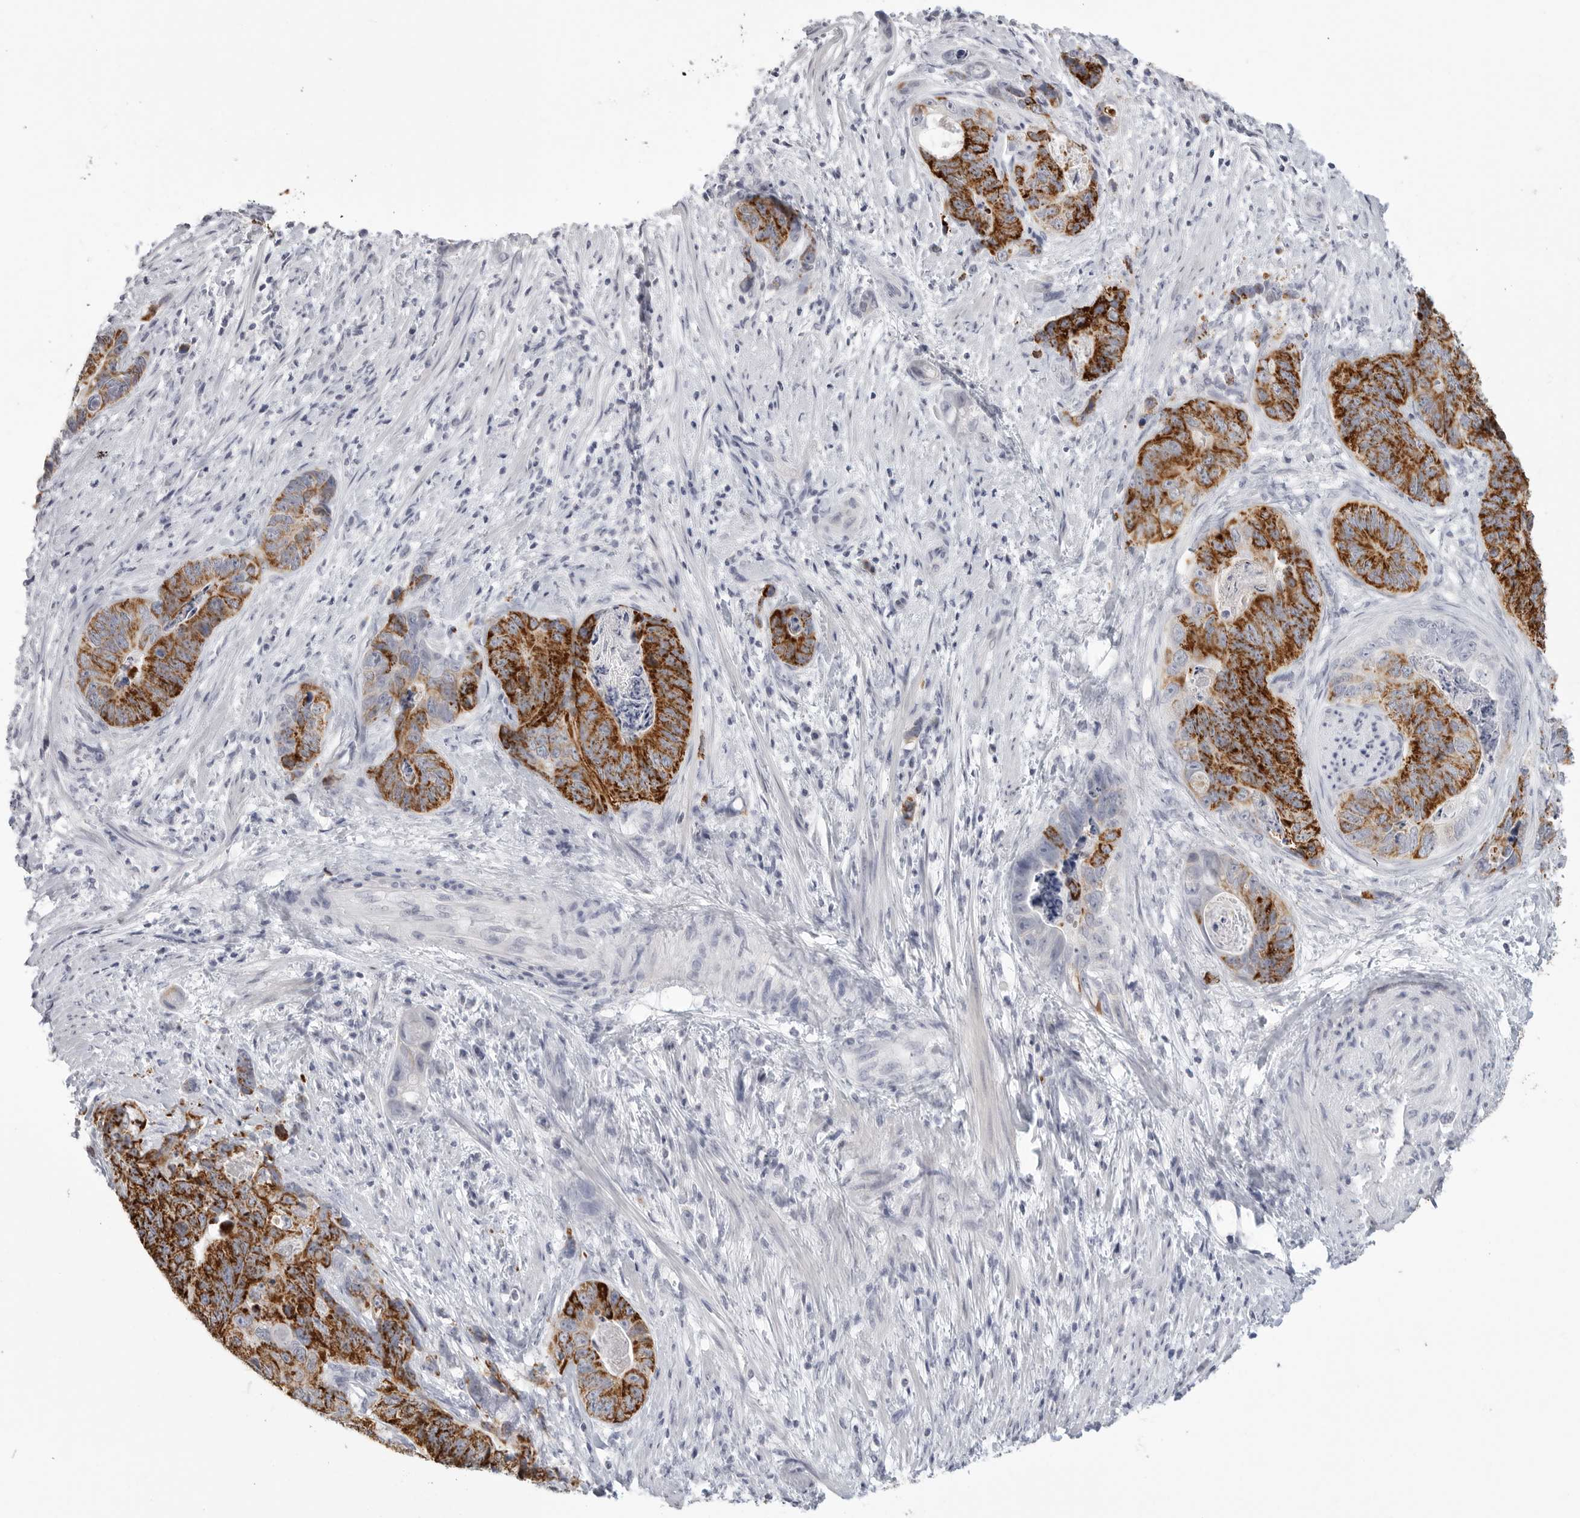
{"staining": {"intensity": "strong", "quantity": ">75%", "location": "cytoplasmic/membranous"}, "tissue": "stomach cancer", "cell_type": "Tumor cells", "image_type": "cancer", "snomed": [{"axis": "morphology", "description": "Normal tissue, NOS"}, {"axis": "morphology", "description": "Adenocarcinoma, NOS"}, {"axis": "topography", "description": "Stomach"}], "caption": "An image of human adenocarcinoma (stomach) stained for a protein exhibits strong cytoplasmic/membranous brown staining in tumor cells.", "gene": "HMGCS2", "patient": {"sex": "female", "age": 89}}